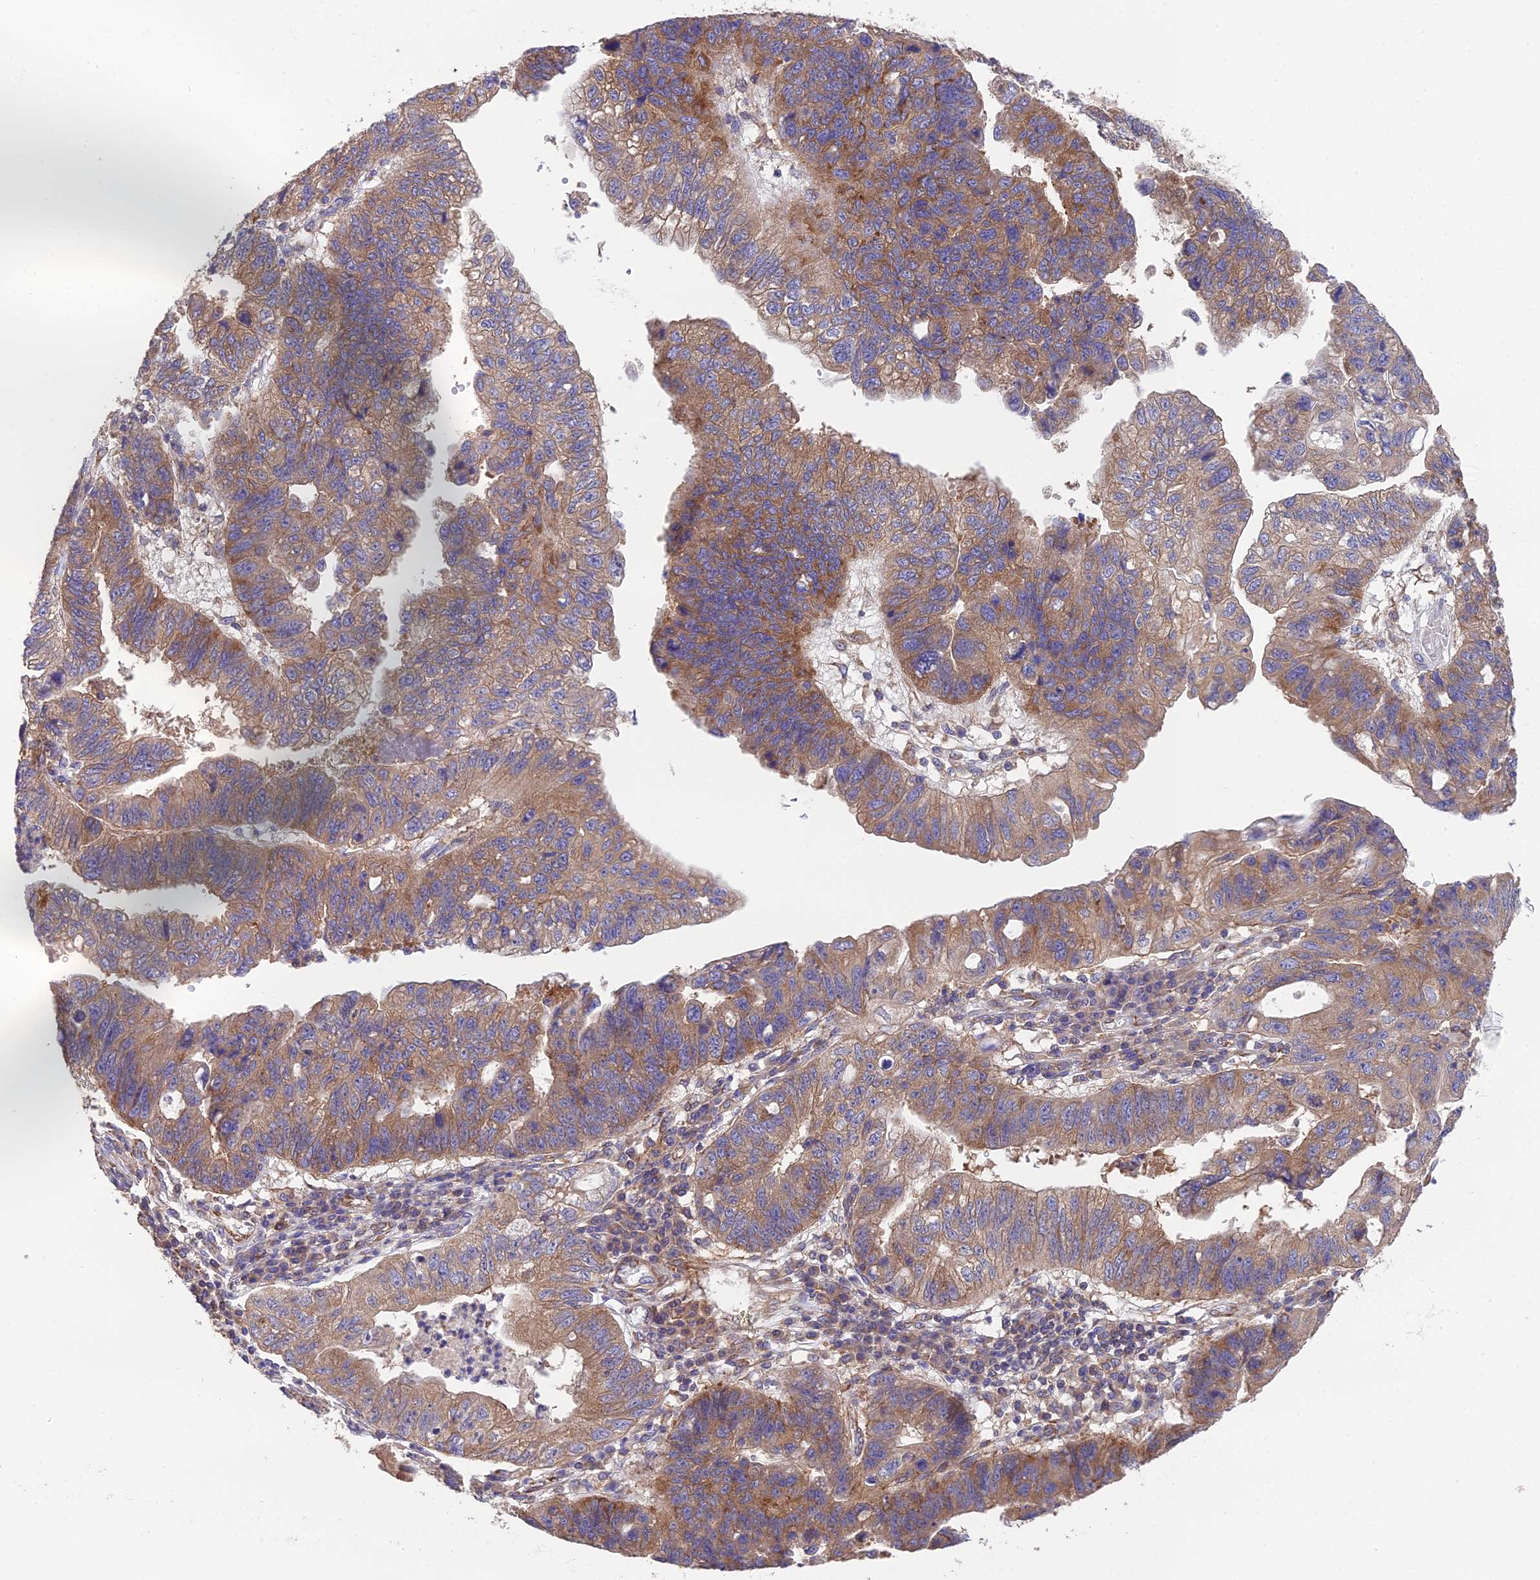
{"staining": {"intensity": "moderate", "quantity": ">75%", "location": "cytoplasmic/membranous"}, "tissue": "stomach cancer", "cell_type": "Tumor cells", "image_type": "cancer", "snomed": [{"axis": "morphology", "description": "Adenocarcinoma, NOS"}, {"axis": "topography", "description": "Stomach"}], "caption": "Moderate cytoplasmic/membranous expression is seen in approximately >75% of tumor cells in stomach cancer (adenocarcinoma).", "gene": "BLOC1S4", "patient": {"sex": "male", "age": 59}}